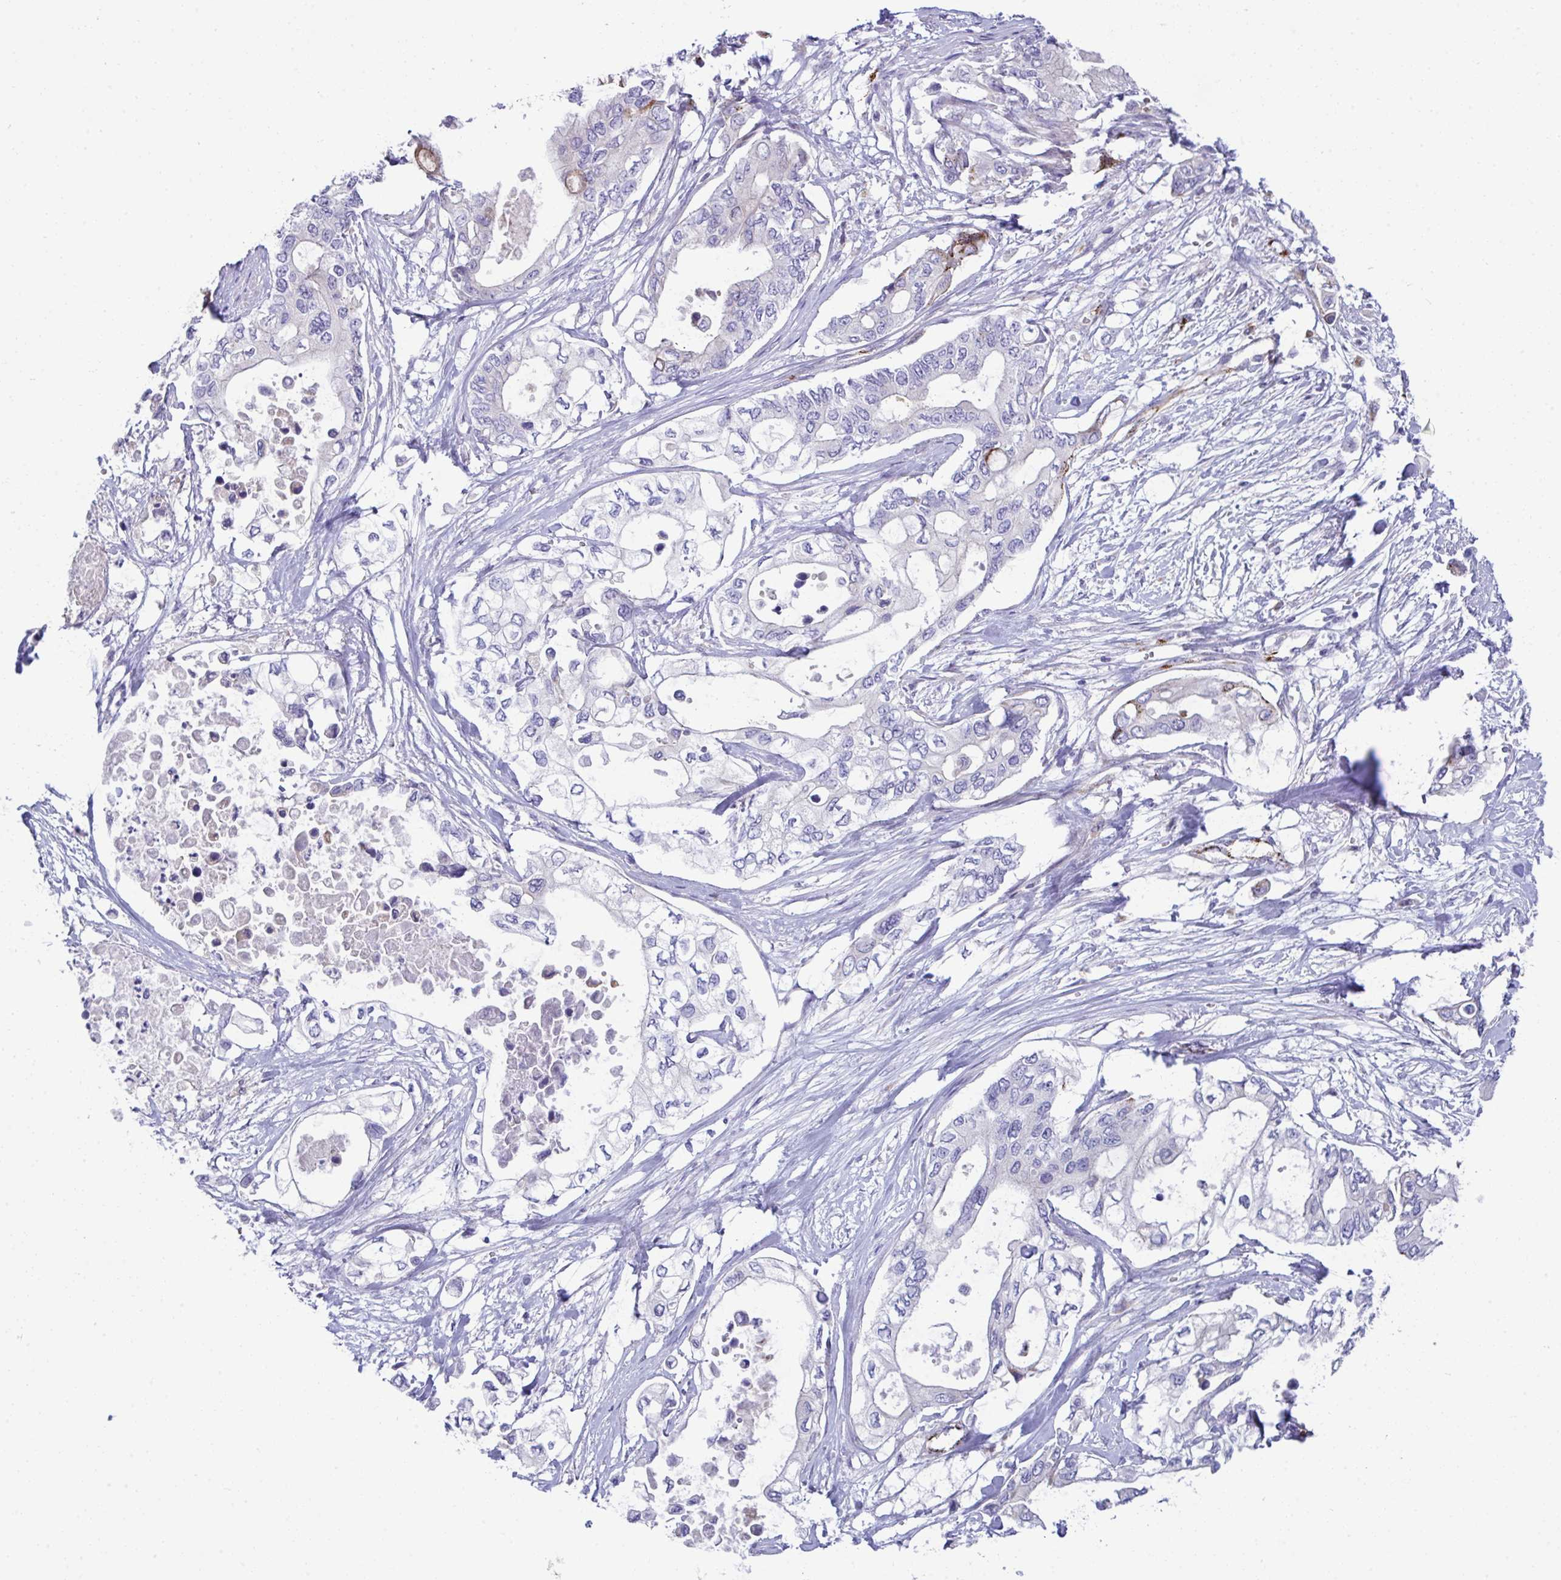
{"staining": {"intensity": "negative", "quantity": "none", "location": "none"}, "tissue": "pancreatic cancer", "cell_type": "Tumor cells", "image_type": "cancer", "snomed": [{"axis": "morphology", "description": "Adenocarcinoma, NOS"}, {"axis": "topography", "description": "Pancreas"}], "caption": "The immunohistochemistry (IHC) micrograph has no significant staining in tumor cells of adenocarcinoma (pancreatic) tissue.", "gene": "TOR1AIP2", "patient": {"sex": "female", "age": 63}}